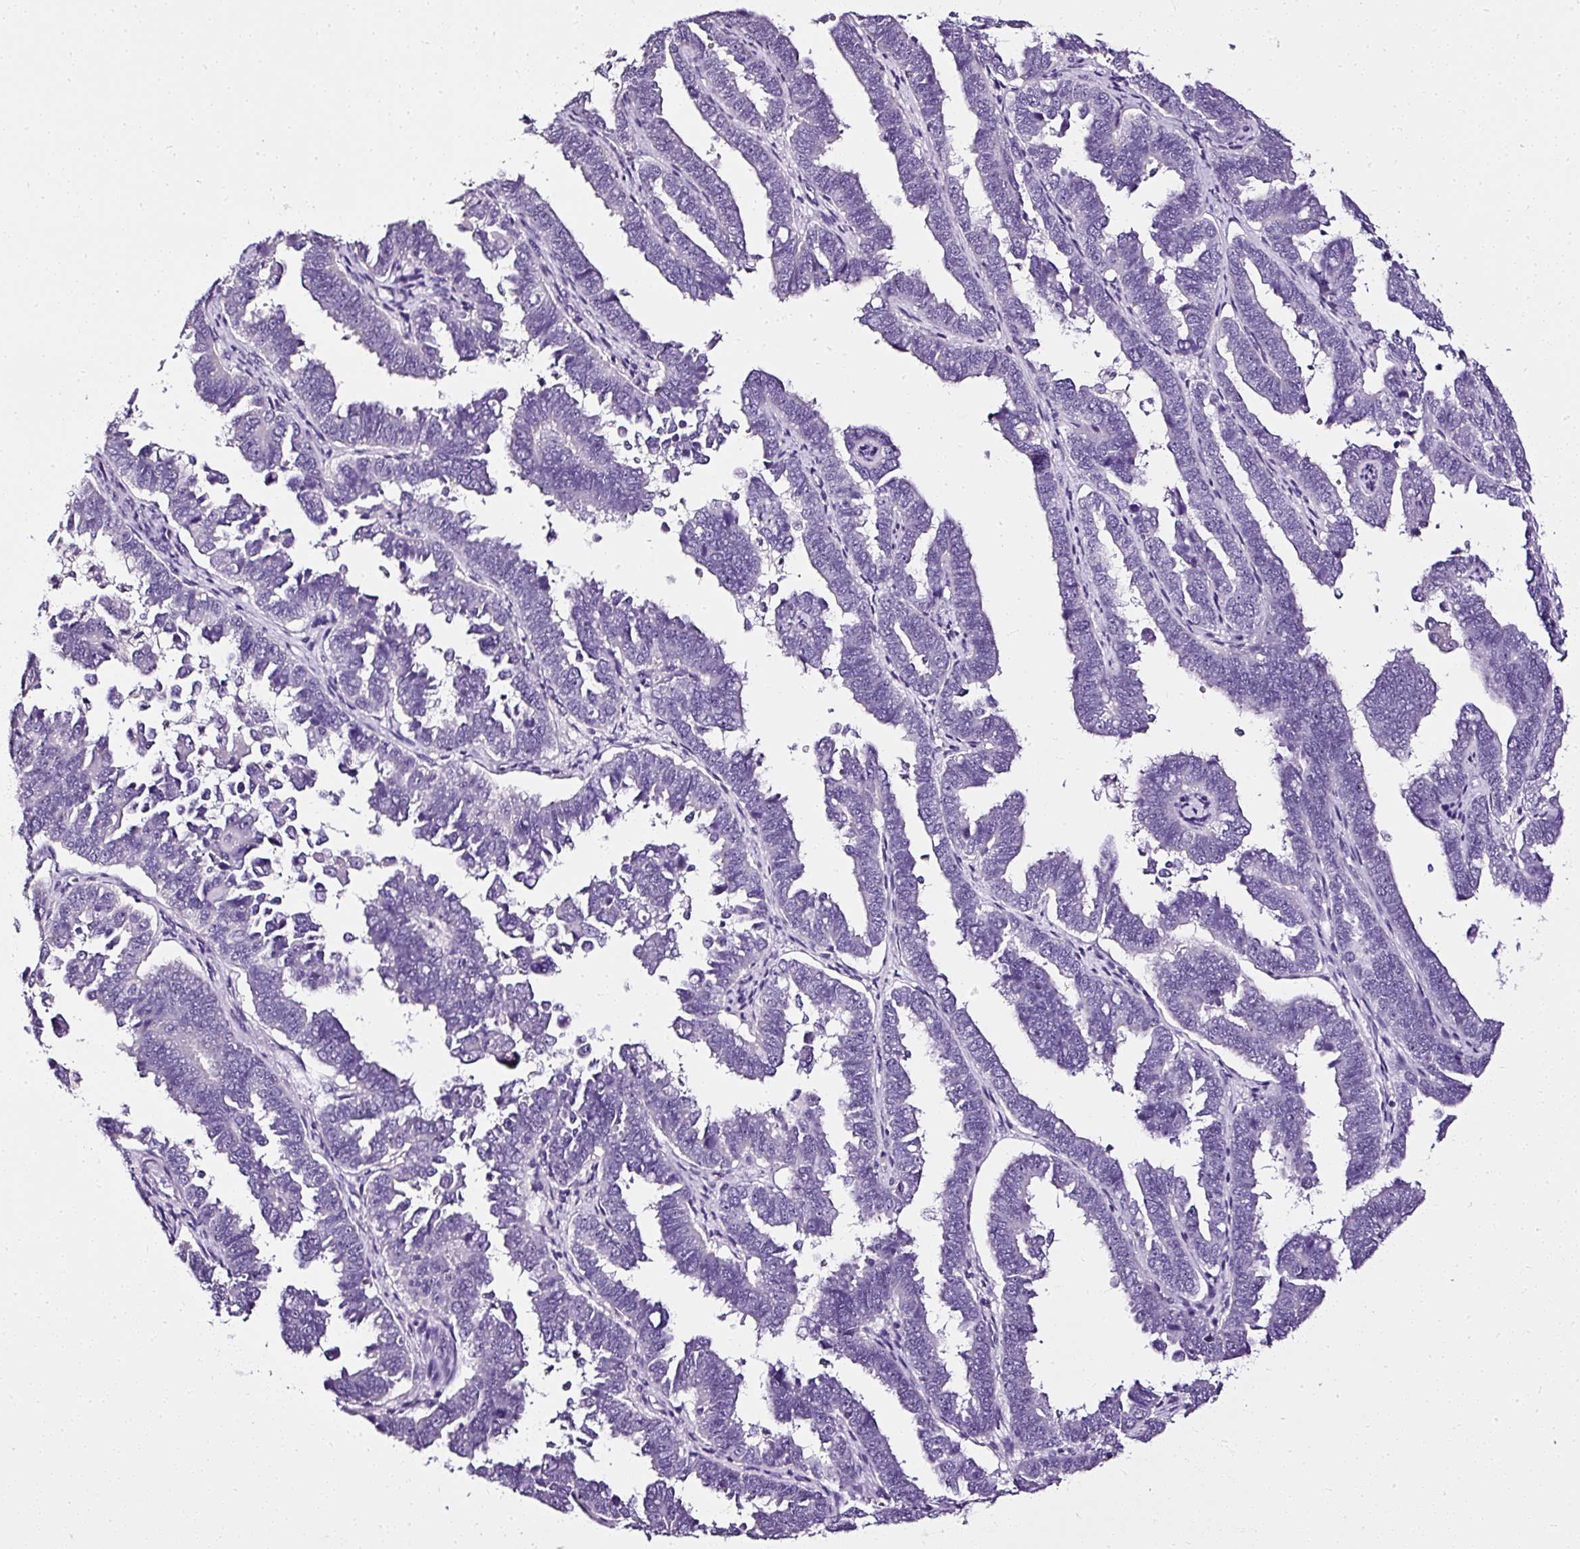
{"staining": {"intensity": "negative", "quantity": "none", "location": "none"}, "tissue": "endometrial cancer", "cell_type": "Tumor cells", "image_type": "cancer", "snomed": [{"axis": "morphology", "description": "Adenocarcinoma, NOS"}, {"axis": "topography", "description": "Endometrium"}], "caption": "The image shows no staining of tumor cells in adenocarcinoma (endometrial).", "gene": "ATP2A1", "patient": {"sex": "female", "age": 75}}